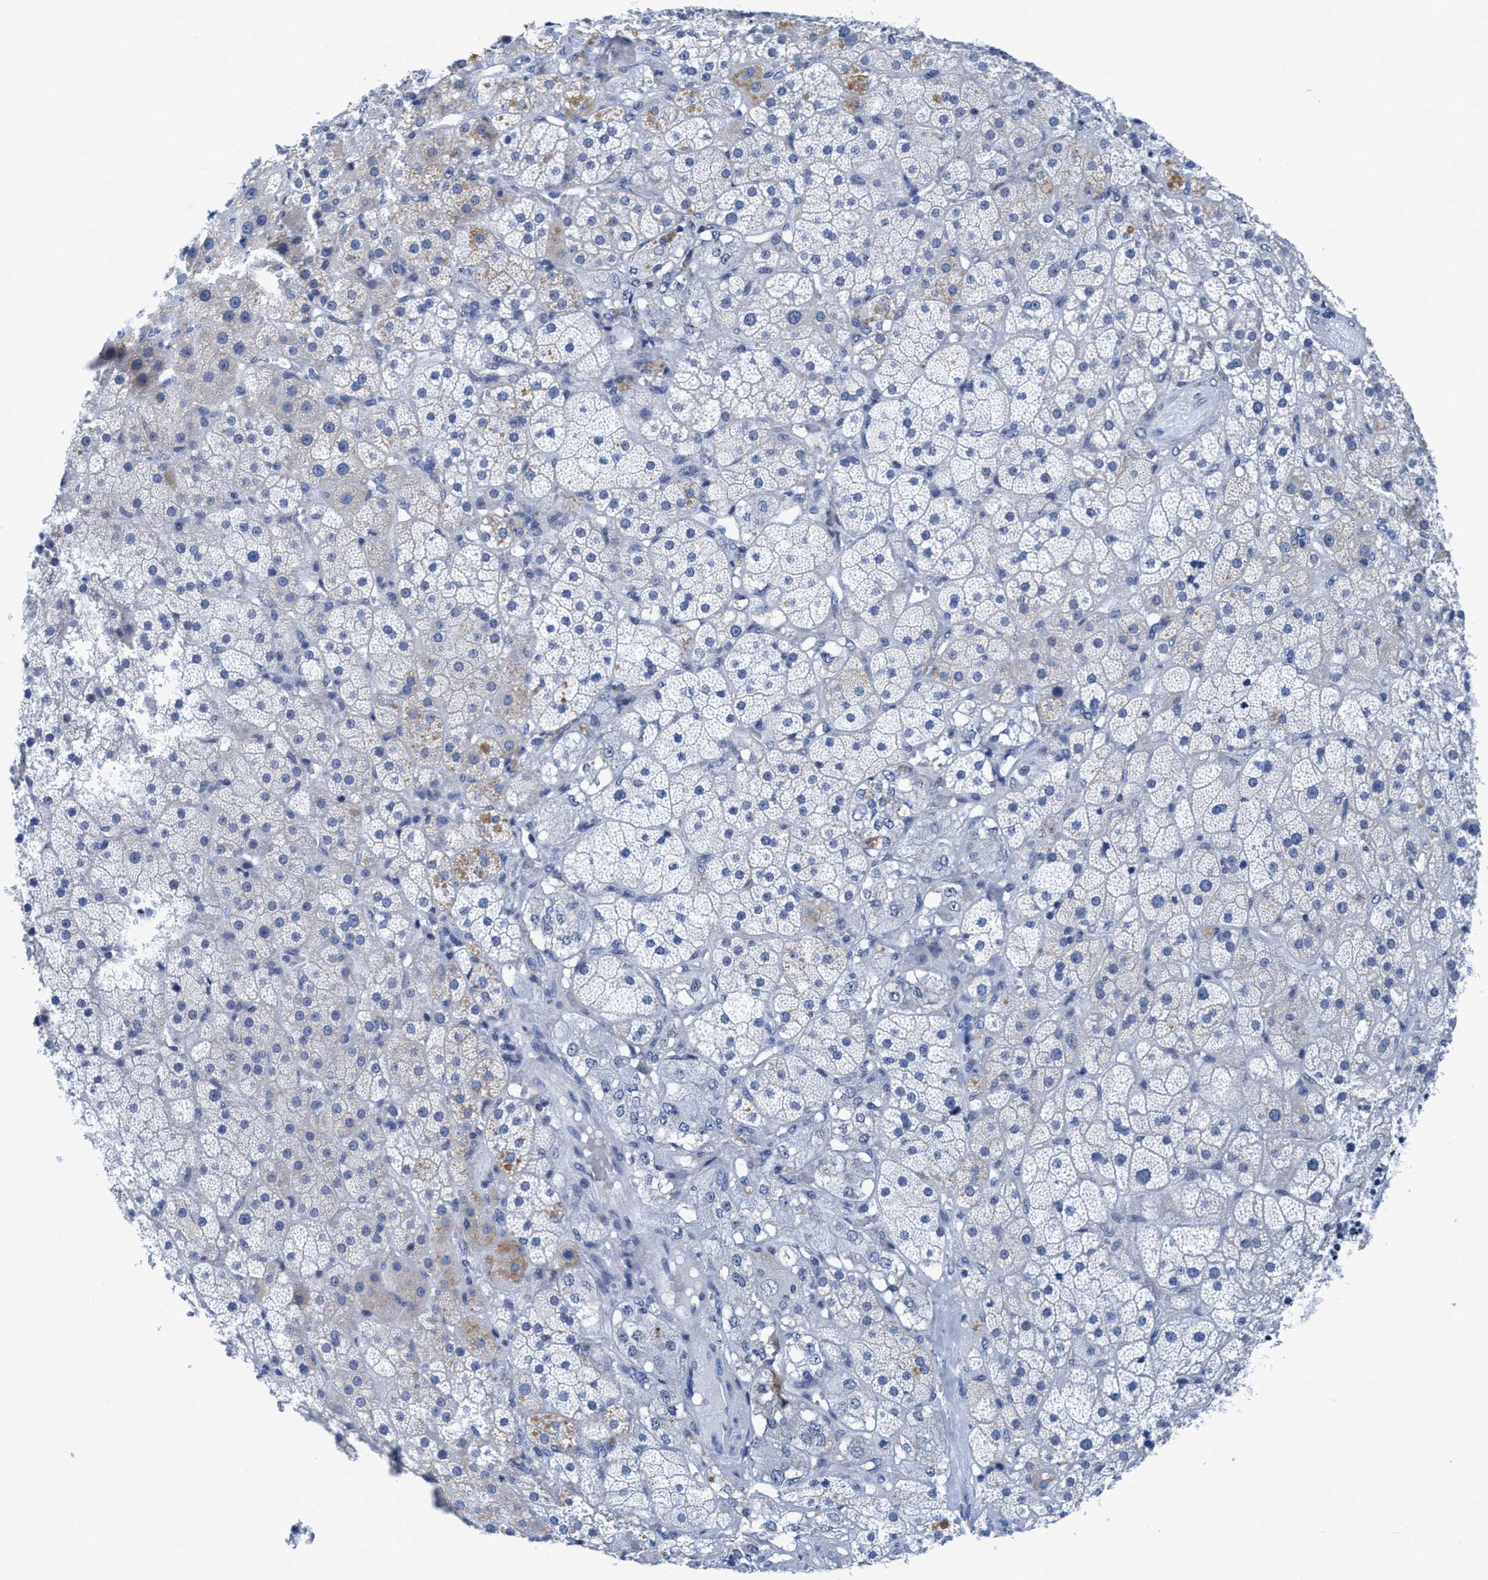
{"staining": {"intensity": "negative", "quantity": "none", "location": "none"}, "tissue": "adrenal gland", "cell_type": "Glandular cells", "image_type": "normal", "snomed": [{"axis": "morphology", "description": "Normal tissue, NOS"}, {"axis": "topography", "description": "Adrenal gland"}], "caption": "This micrograph is of benign adrenal gland stained with immunohistochemistry (IHC) to label a protein in brown with the nuclei are counter-stained blue. There is no staining in glandular cells. (Stains: DAB immunohistochemistry with hematoxylin counter stain, Microscopy: brightfield microscopy at high magnification).", "gene": "DNAI1", "patient": {"sex": "male", "age": 57}}